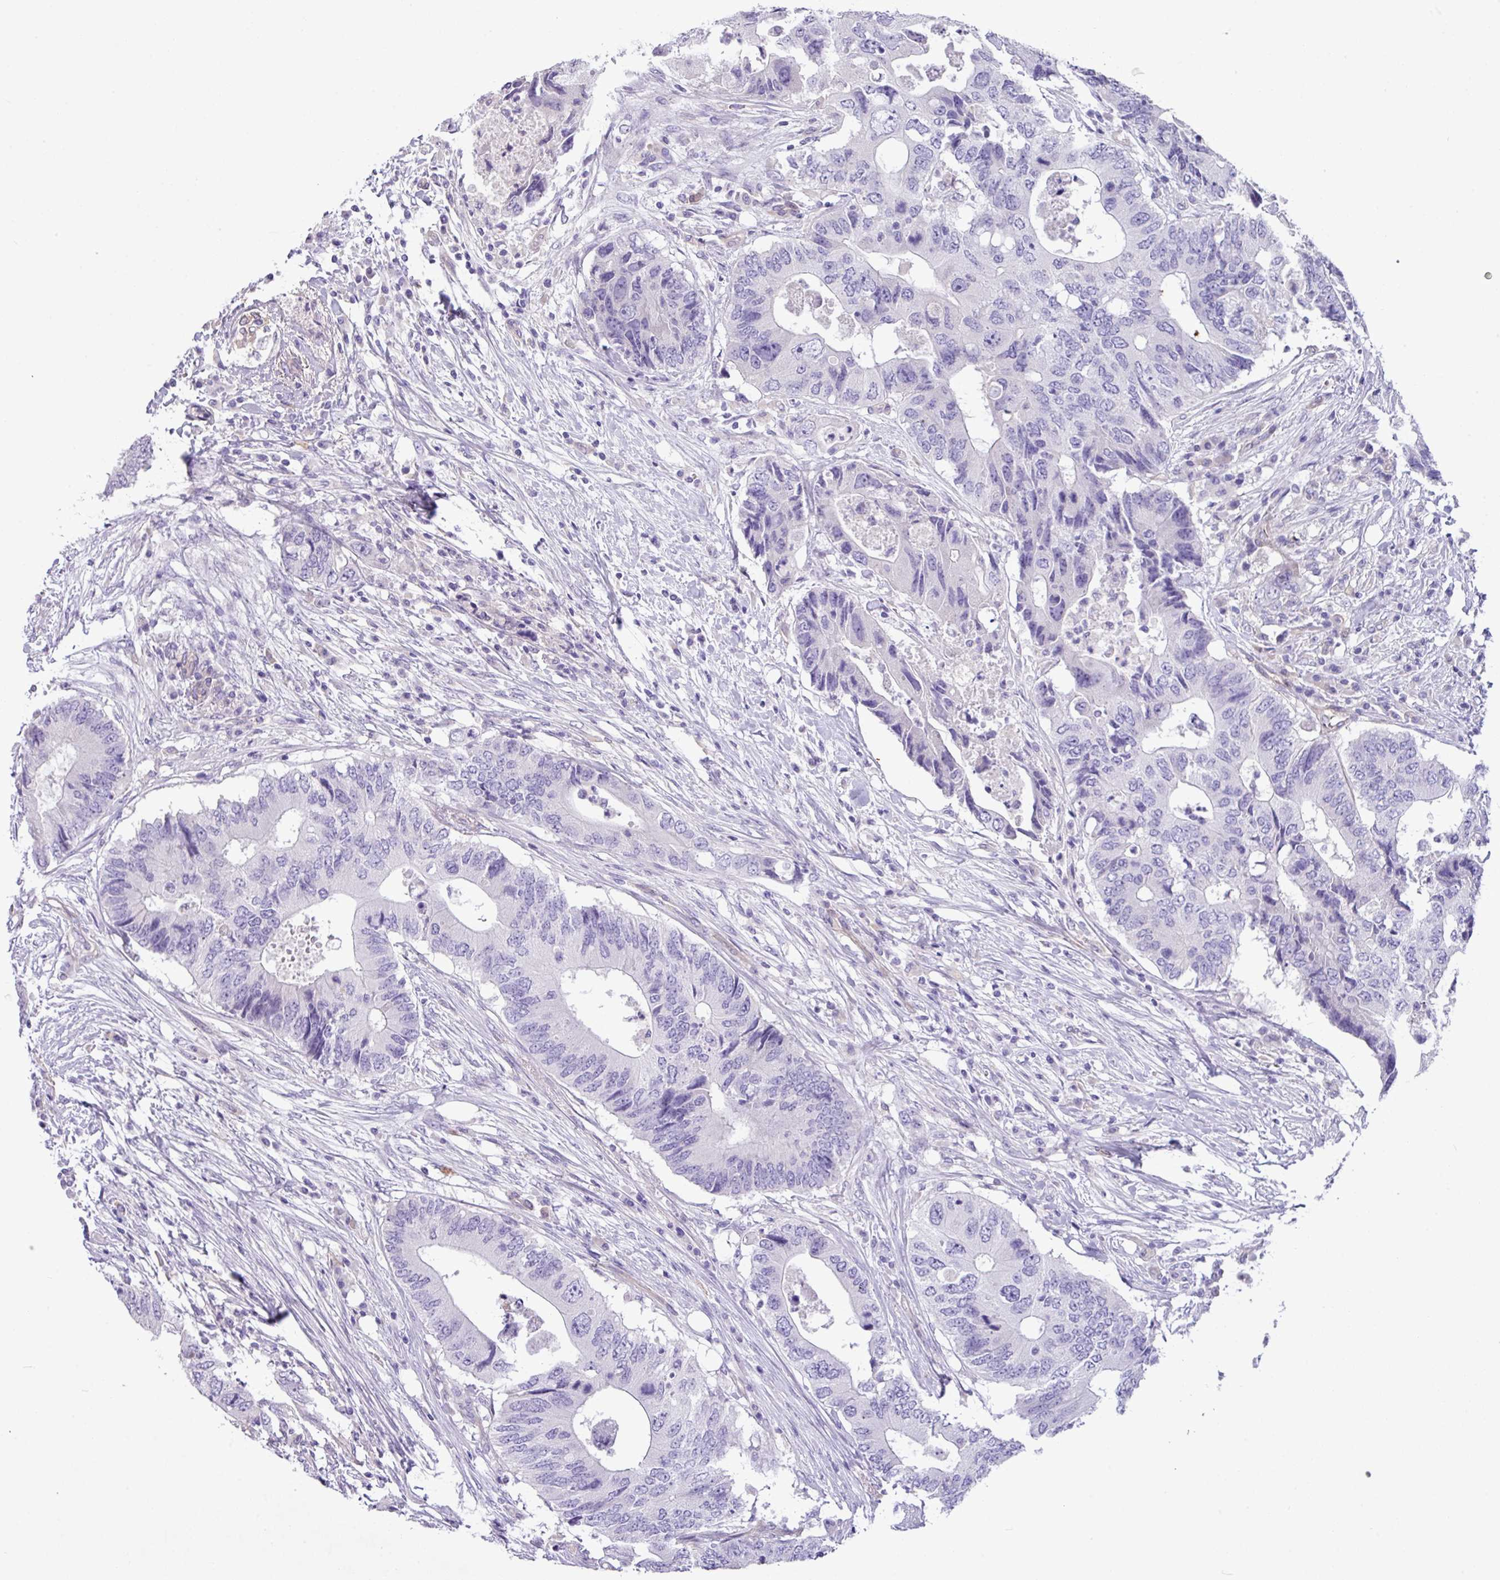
{"staining": {"intensity": "negative", "quantity": "none", "location": "none"}, "tissue": "colorectal cancer", "cell_type": "Tumor cells", "image_type": "cancer", "snomed": [{"axis": "morphology", "description": "Adenocarcinoma, NOS"}, {"axis": "topography", "description": "Colon"}], "caption": "The immunohistochemistry (IHC) photomicrograph has no significant positivity in tumor cells of colorectal cancer (adenocarcinoma) tissue.", "gene": "KIRREL3", "patient": {"sex": "male", "age": 71}}